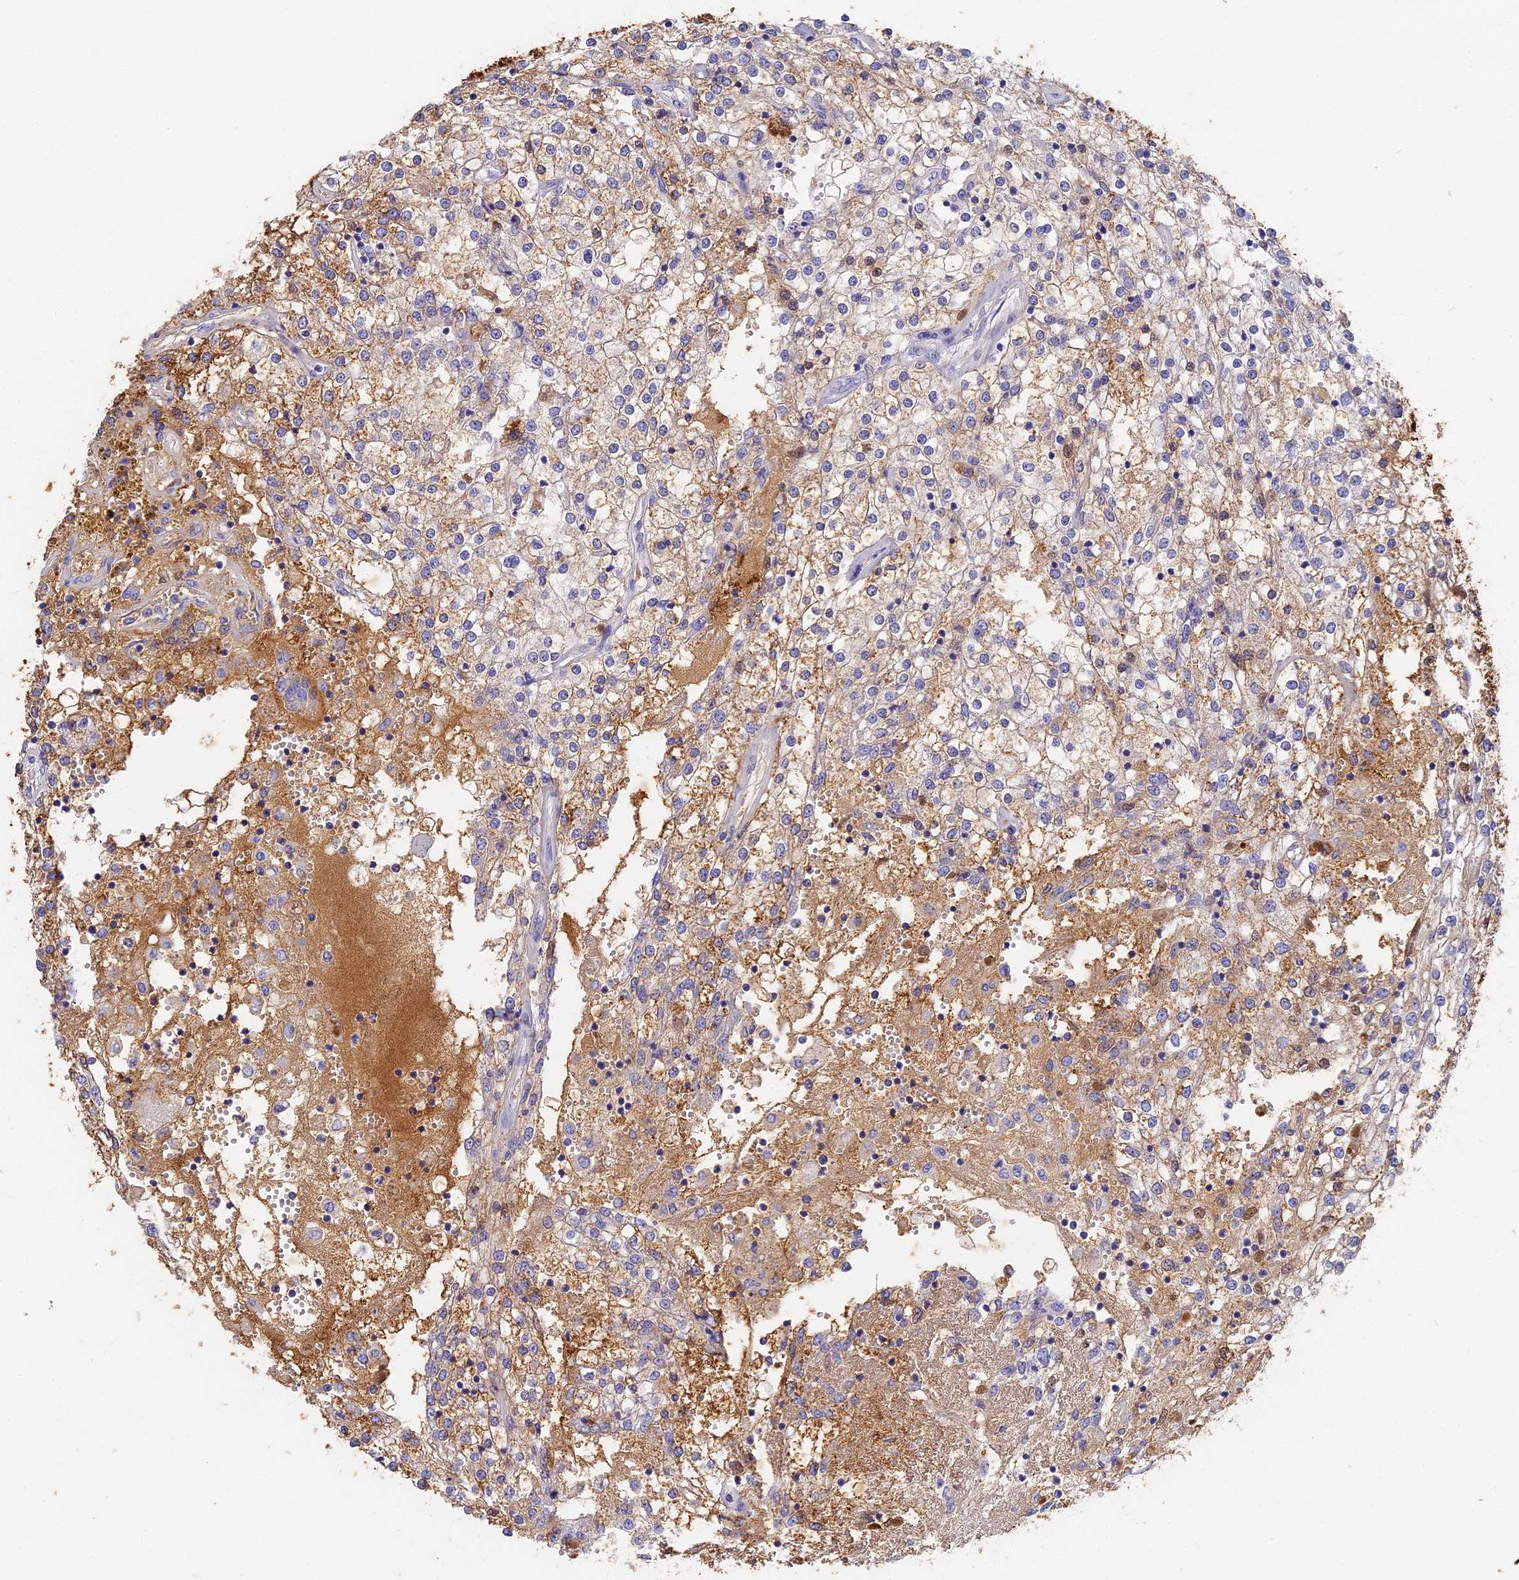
{"staining": {"intensity": "negative", "quantity": "none", "location": "none"}, "tissue": "renal cancer", "cell_type": "Tumor cells", "image_type": "cancer", "snomed": [{"axis": "morphology", "description": "Adenocarcinoma, NOS"}, {"axis": "topography", "description": "Kidney"}], "caption": "Immunohistochemistry (IHC) of renal adenocarcinoma demonstrates no staining in tumor cells. (Stains: DAB immunohistochemistry (IHC) with hematoxylin counter stain, Microscopy: brightfield microscopy at high magnification).", "gene": "ITIH1", "patient": {"sex": "female", "age": 52}}